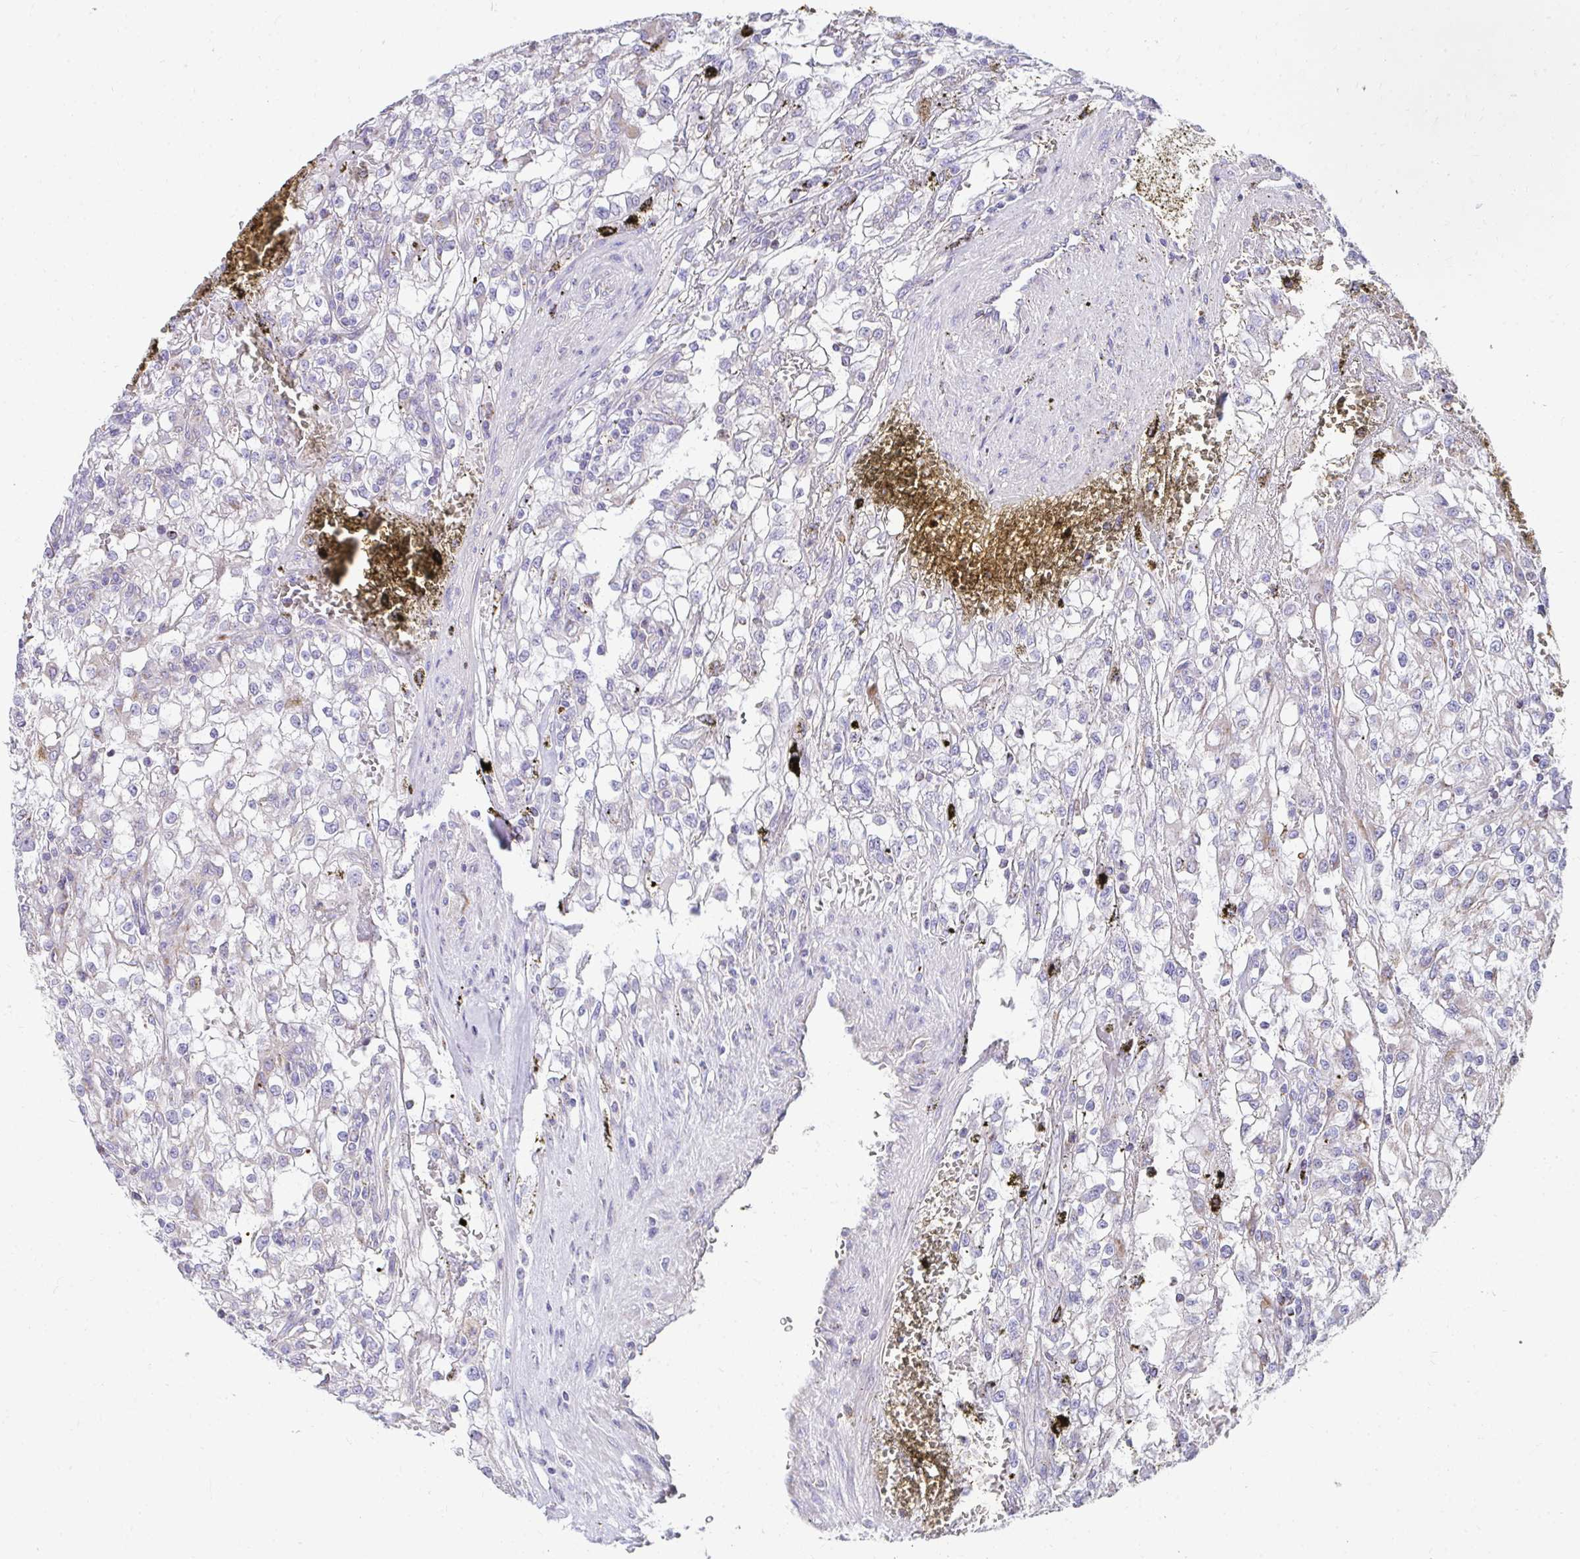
{"staining": {"intensity": "negative", "quantity": "none", "location": "none"}, "tissue": "renal cancer", "cell_type": "Tumor cells", "image_type": "cancer", "snomed": [{"axis": "morphology", "description": "Adenocarcinoma, NOS"}, {"axis": "topography", "description": "Kidney"}], "caption": "DAB (3,3'-diaminobenzidine) immunohistochemical staining of renal cancer (adenocarcinoma) shows no significant positivity in tumor cells. (Brightfield microscopy of DAB (3,3'-diaminobenzidine) immunohistochemistry (IHC) at high magnification).", "gene": "PRRG3", "patient": {"sex": "female", "age": 74}}